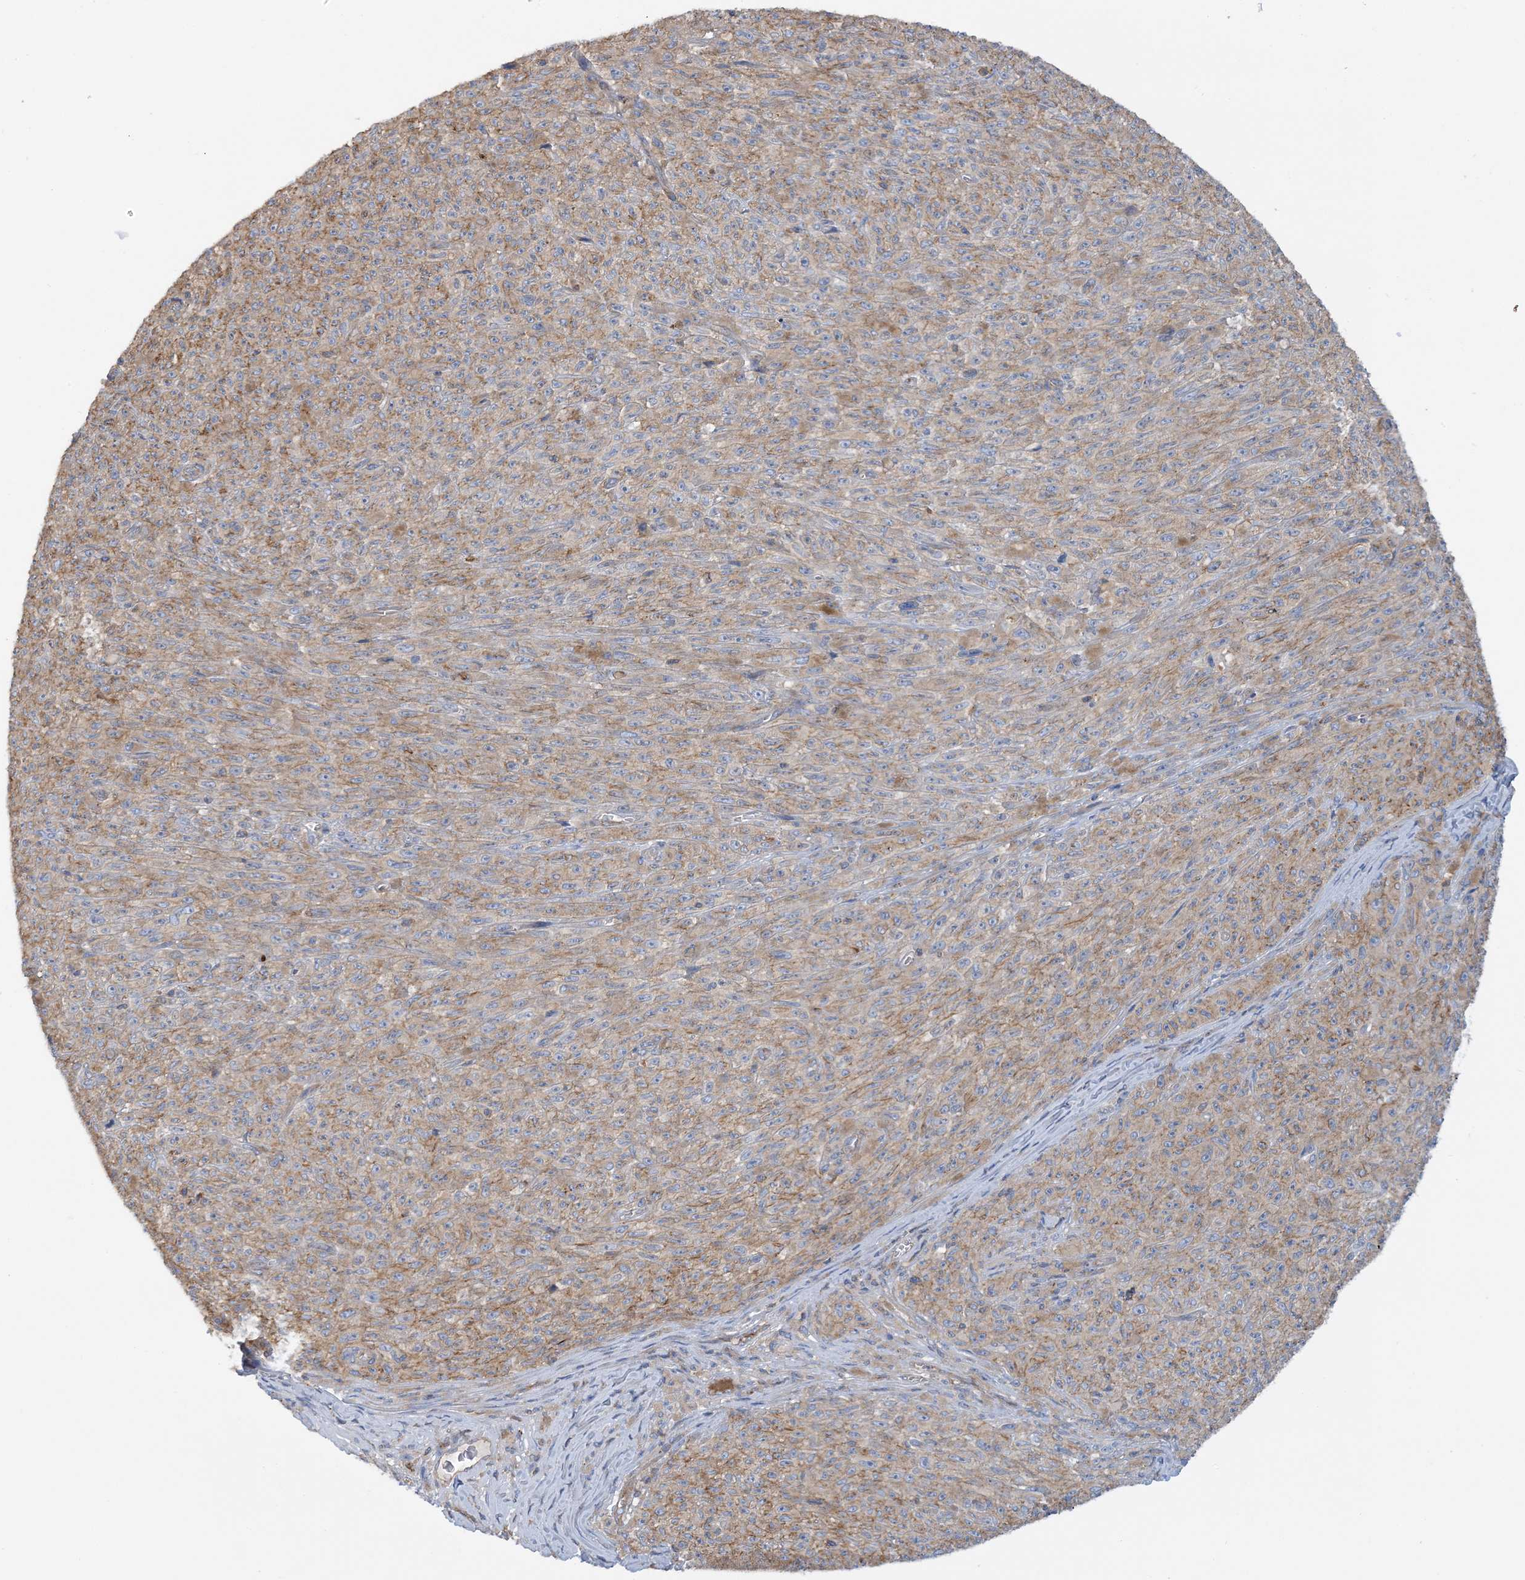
{"staining": {"intensity": "moderate", "quantity": ">75%", "location": "cytoplasmic/membranous"}, "tissue": "melanoma", "cell_type": "Tumor cells", "image_type": "cancer", "snomed": [{"axis": "morphology", "description": "Malignant melanoma, NOS"}, {"axis": "topography", "description": "Skin"}], "caption": "A medium amount of moderate cytoplasmic/membranous expression is appreciated in approximately >75% of tumor cells in malignant melanoma tissue.", "gene": "CALHM5", "patient": {"sex": "female", "age": 82}}